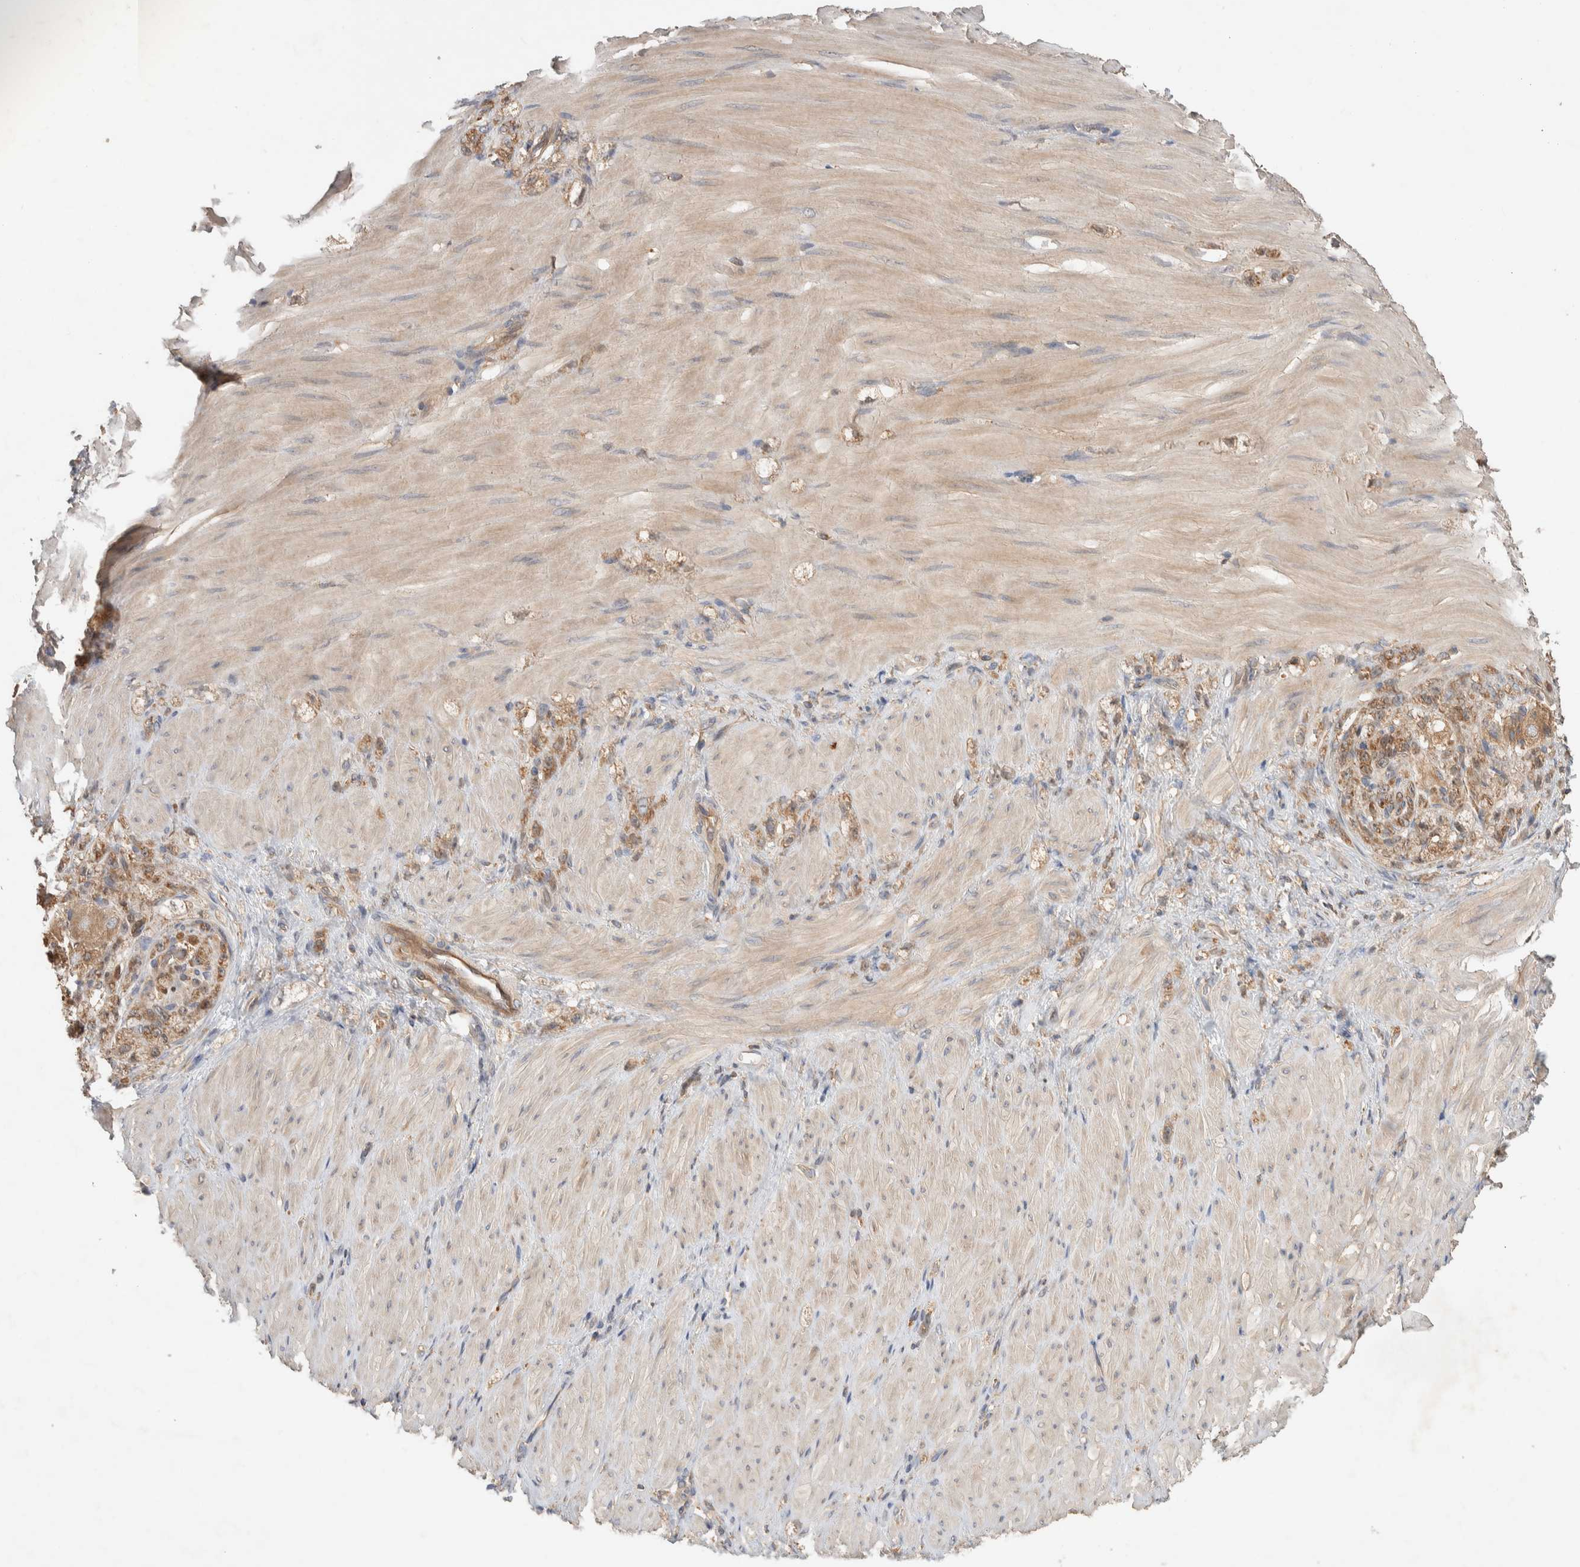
{"staining": {"intensity": "moderate", "quantity": ">75%", "location": "cytoplasmic/membranous"}, "tissue": "stomach cancer", "cell_type": "Tumor cells", "image_type": "cancer", "snomed": [{"axis": "morphology", "description": "Normal tissue, NOS"}, {"axis": "morphology", "description": "Adenocarcinoma, NOS"}, {"axis": "topography", "description": "Stomach"}], "caption": "Immunohistochemical staining of stomach cancer (adenocarcinoma) exhibits moderate cytoplasmic/membranous protein expression in about >75% of tumor cells.", "gene": "DEPTOR", "patient": {"sex": "male", "age": 82}}